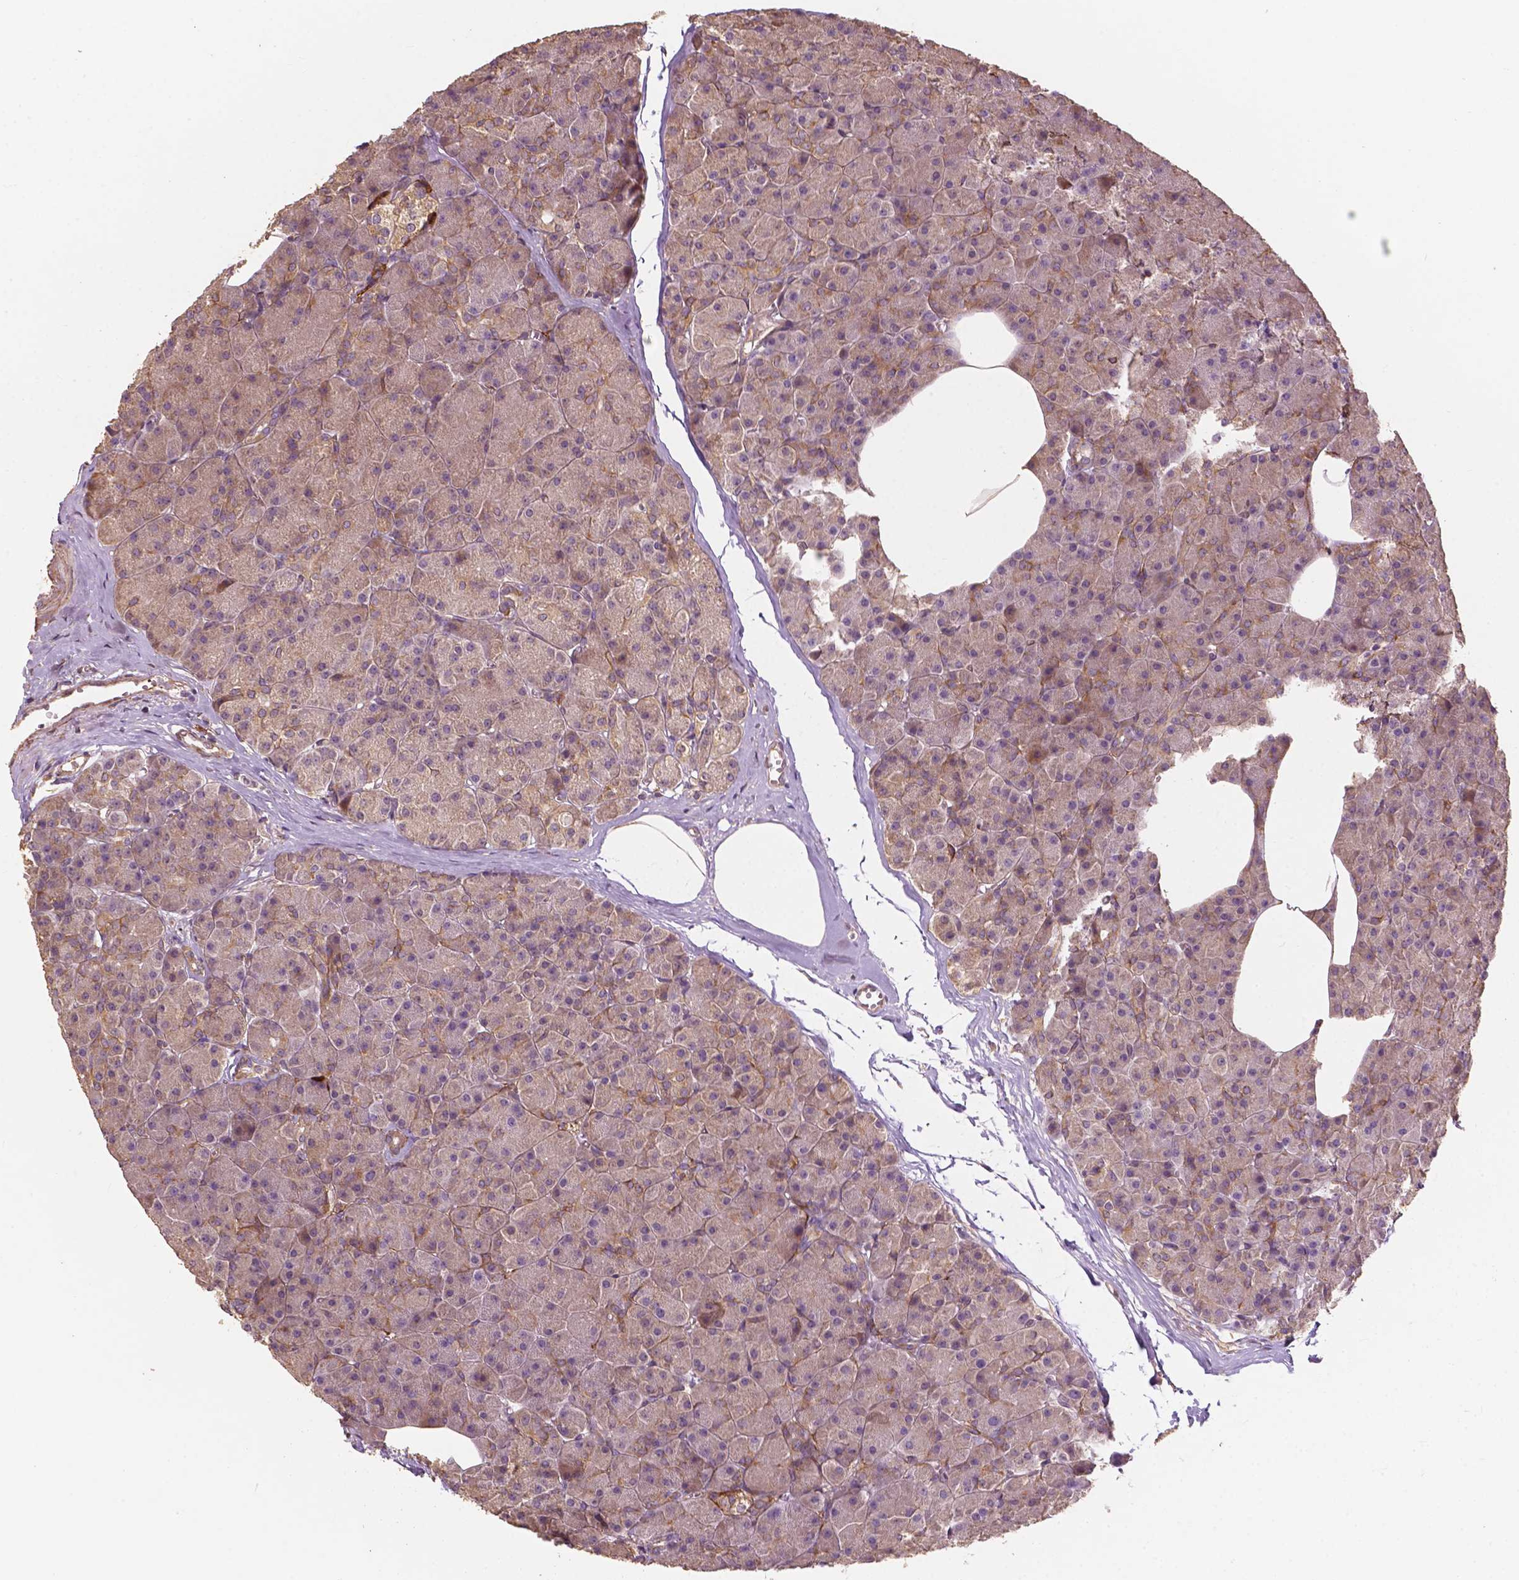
{"staining": {"intensity": "weak", "quantity": "<25%", "location": "cytoplasmic/membranous"}, "tissue": "pancreas", "cell_type": "Exocrine glandular cells", "image_type": "normal", "snomed": [{"axis": "morphology", "description": "Normal tissue, NOS"}, {"axis": "topography", "description": "Pancreas"}], "caption": "The photomicrograph exhibits no significant expression in exocrine glandular cells of pancreas. Brightfield microscopy of immunohistochemistry (IHC) stained with DAB (brown) and hematoxylin (blue), captured at high magnification.", "gene": "G3BP1", "patient": {"sex": "female", "age": 45}}